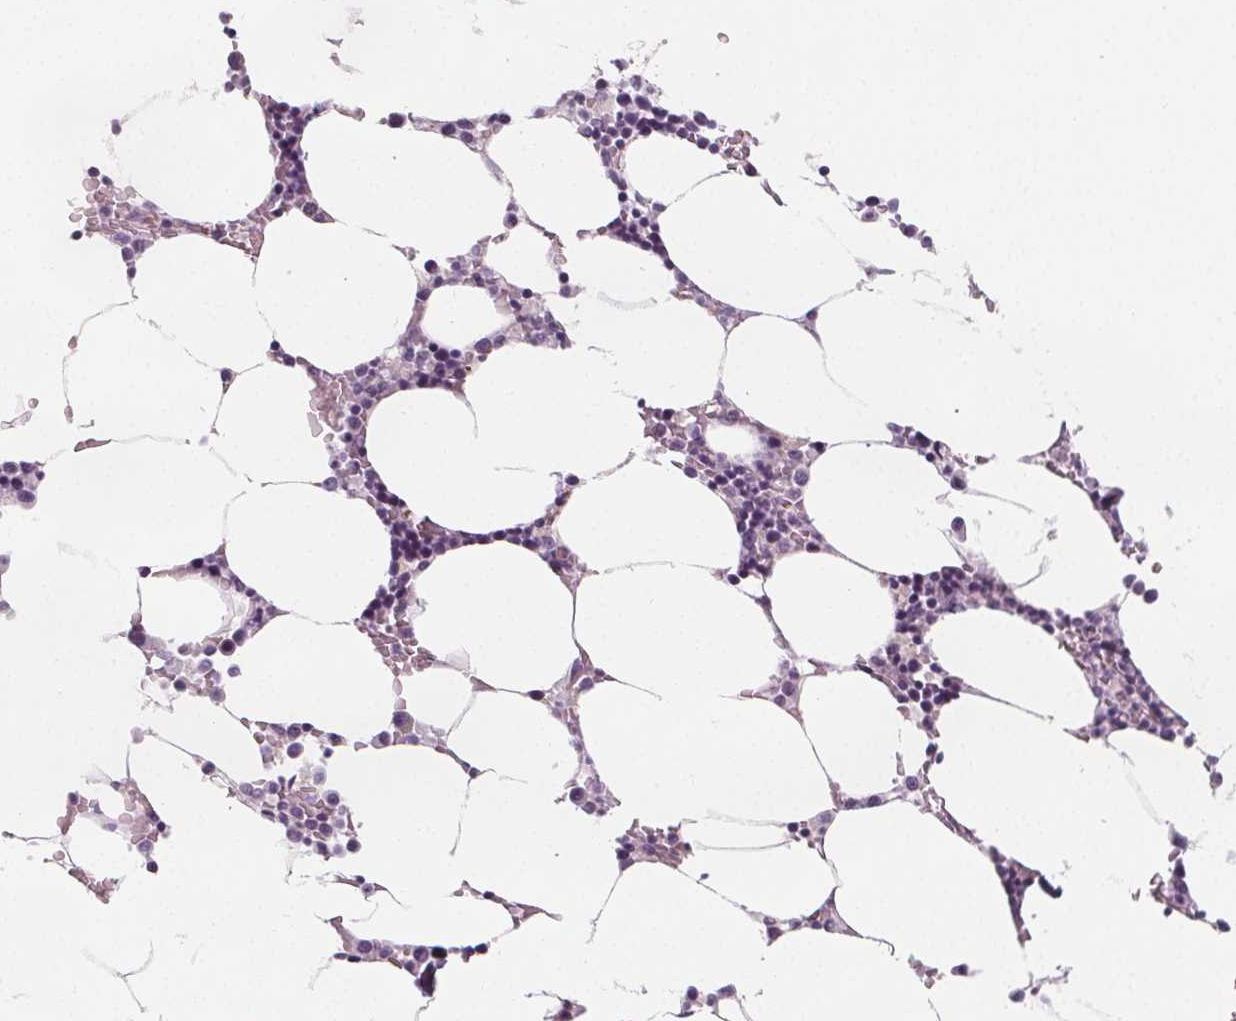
{"staining": {"intensity": "negative", "quantity": "none", "location": "none"}, "tissue": "bone marrow", "cell_type": "Hematopoietic cells", "image_type": "normal", "snomed": [{"axis": "morphology", "description": "Normal tissue, NOS"}, {"axis": "topography", "description": "Bone marrow"}], "caption": "IHC of unremarkable bone marrow displays no staining in hematopoietic cells. (DAB immunohistochemistry with hematoxylin counter stain).", "gene": "SLC5A12", "patient": {"sex": "female", "age": 52}}